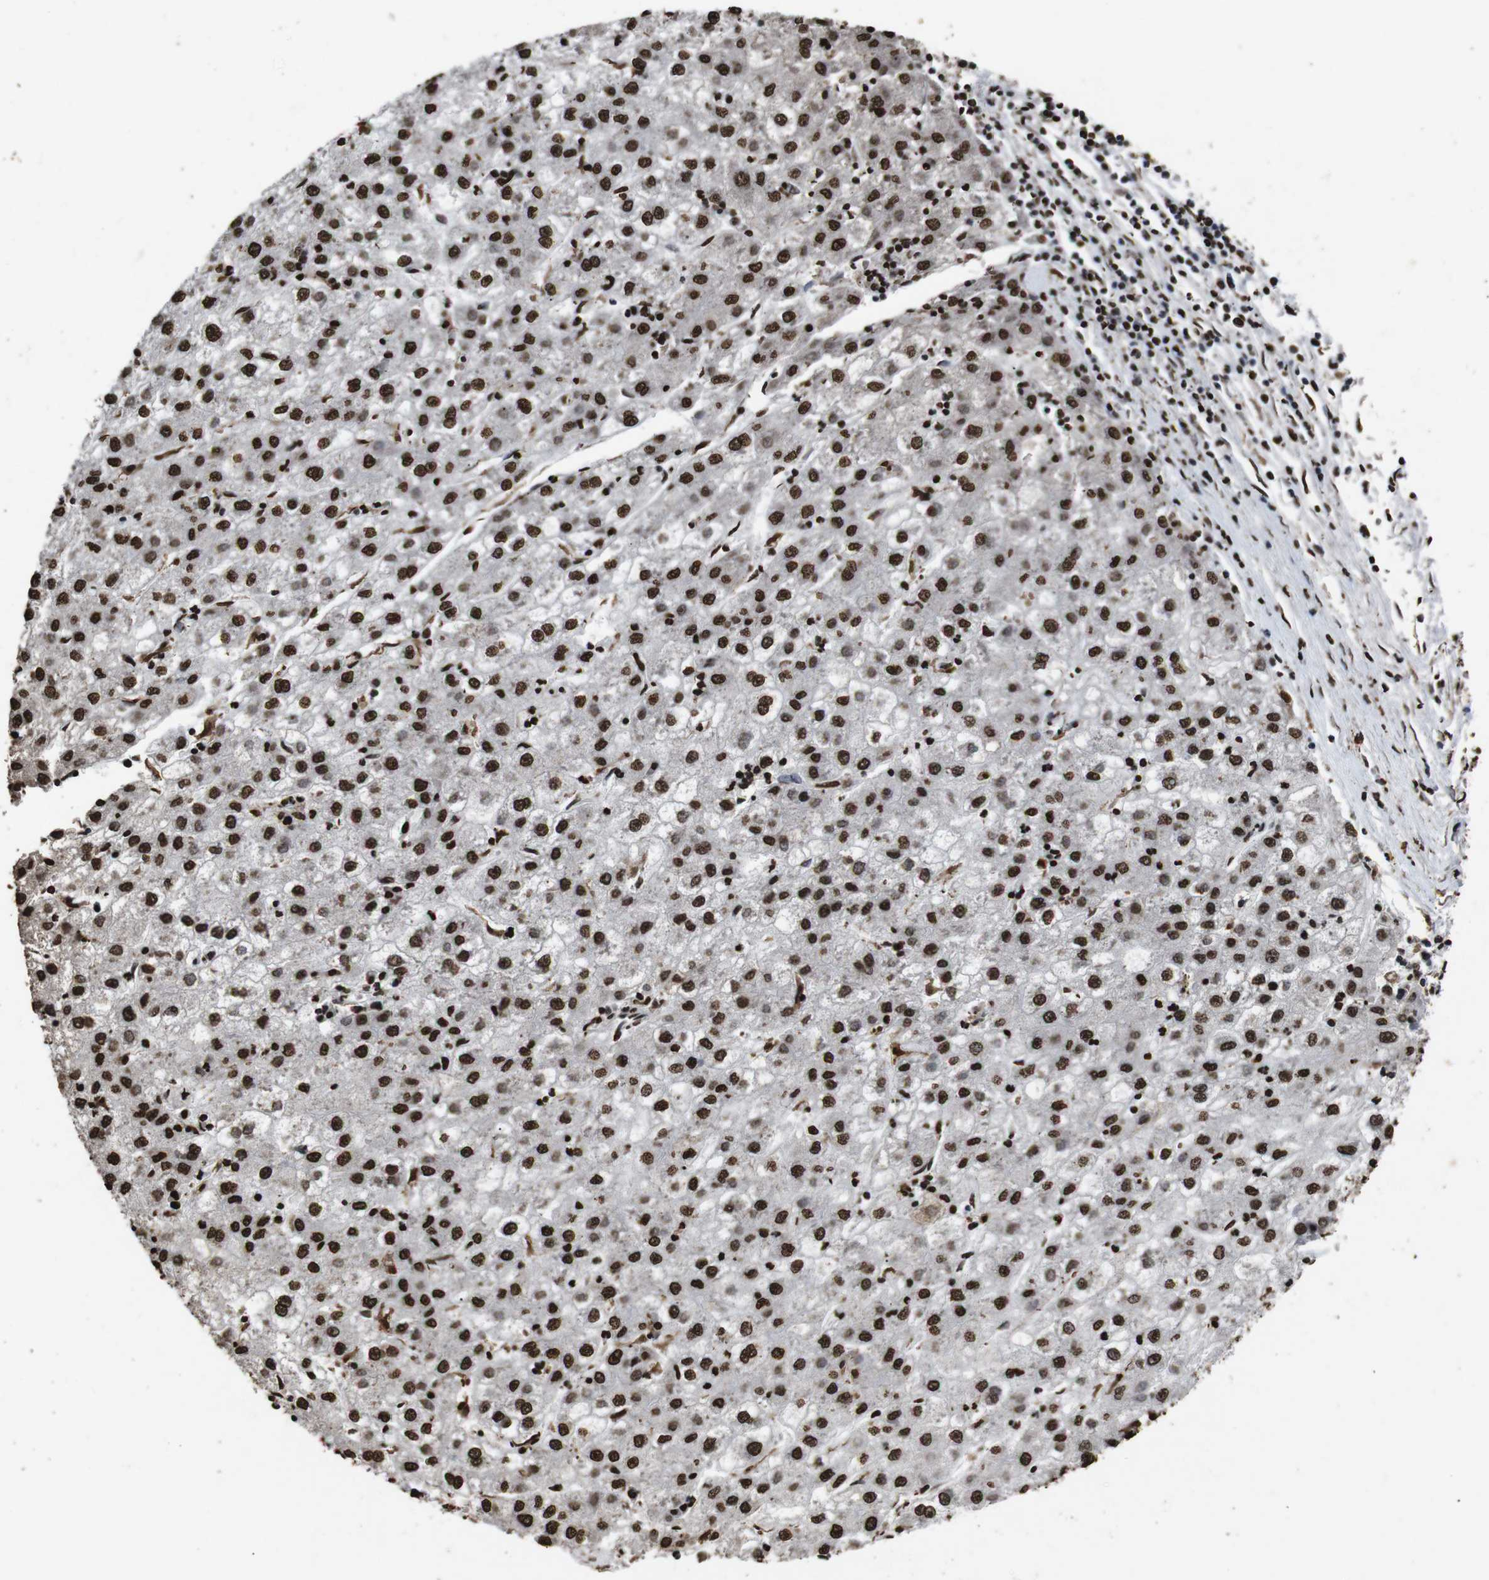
{"staining": {"intensity": "strong", "quantity": ">75%", "location": "nuclear"}, "tissue": "liver cancer", "cell_type": "Tumor cells", "image_type": "cancer", "snomed": [{"axis": "morphology", "description": "Carcinoma, Hepatocellular, NOS"}, {"axis": "topography", "description": "Liver"}], "caption": "IHC micrograph of human liver hepatocellular carcinoma stained for a protein (brown), which displays high levels of strong nuclear expression in about >75% of tumor cells.", "gene": "MDM2", "patient": {"sex": "male", "age": 72}}